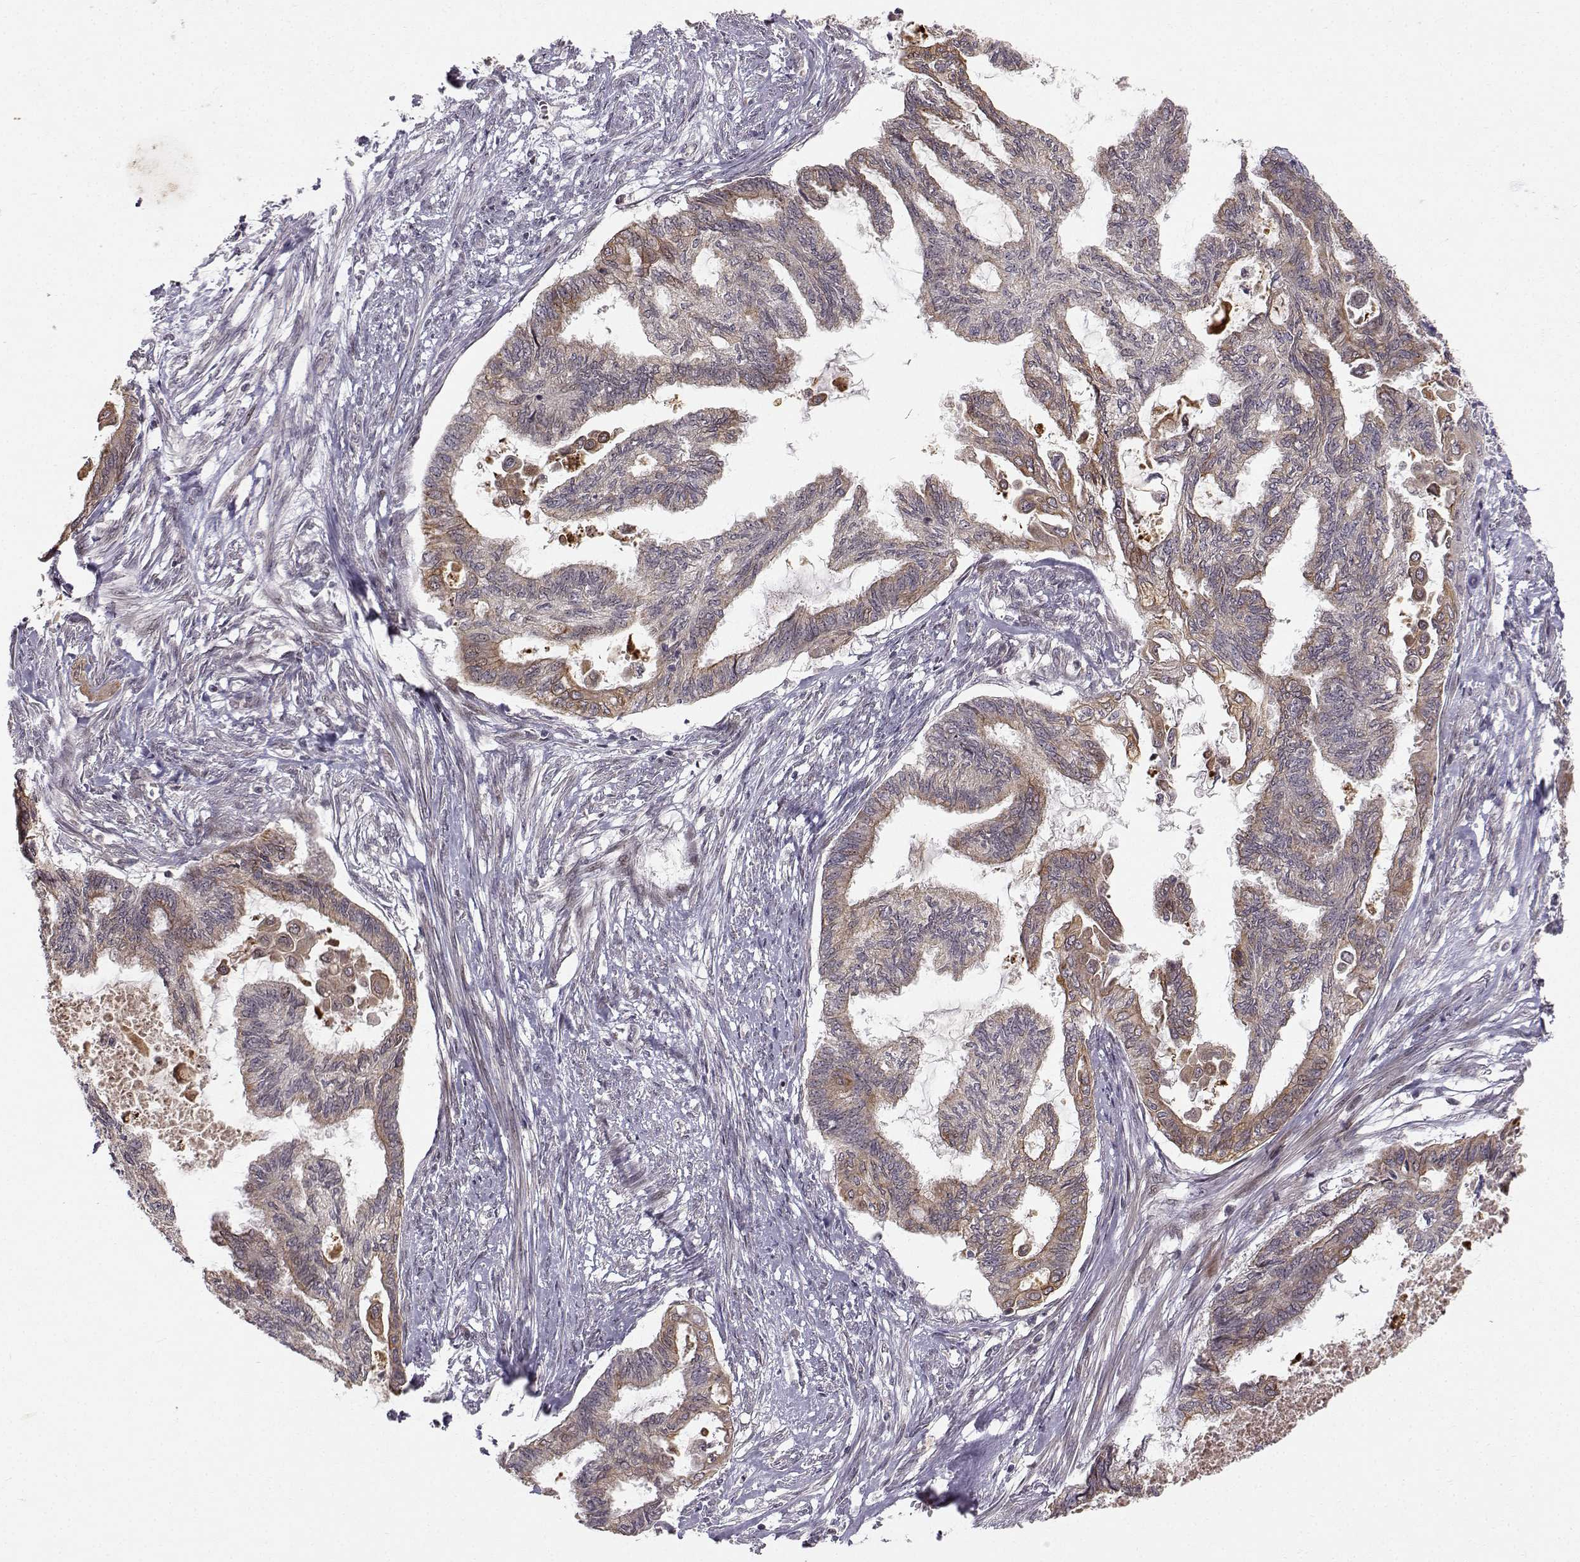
{"staining": {"intensity": "moderate", "quantity": "<25%", "location": "cytoplasmic/membranous"}, "tissue": "endometrial cancer", "cell_type": "Tumor cells", "image_type": "cancer", "snomed": [{"axis": "morphology", "description": "Adenocarcinoma, NOS"}, {"axis": "topography", "description": "Endometrium"}], "caption": "Human adenocarcinoma (endometrial) stained for a protein (brown) demonstrates moderate cytoplasmic/membranous positive staining in approximately <25% of tumor cells.", "gene": "APC", "patient": {"sex": "female", "age": 86}}